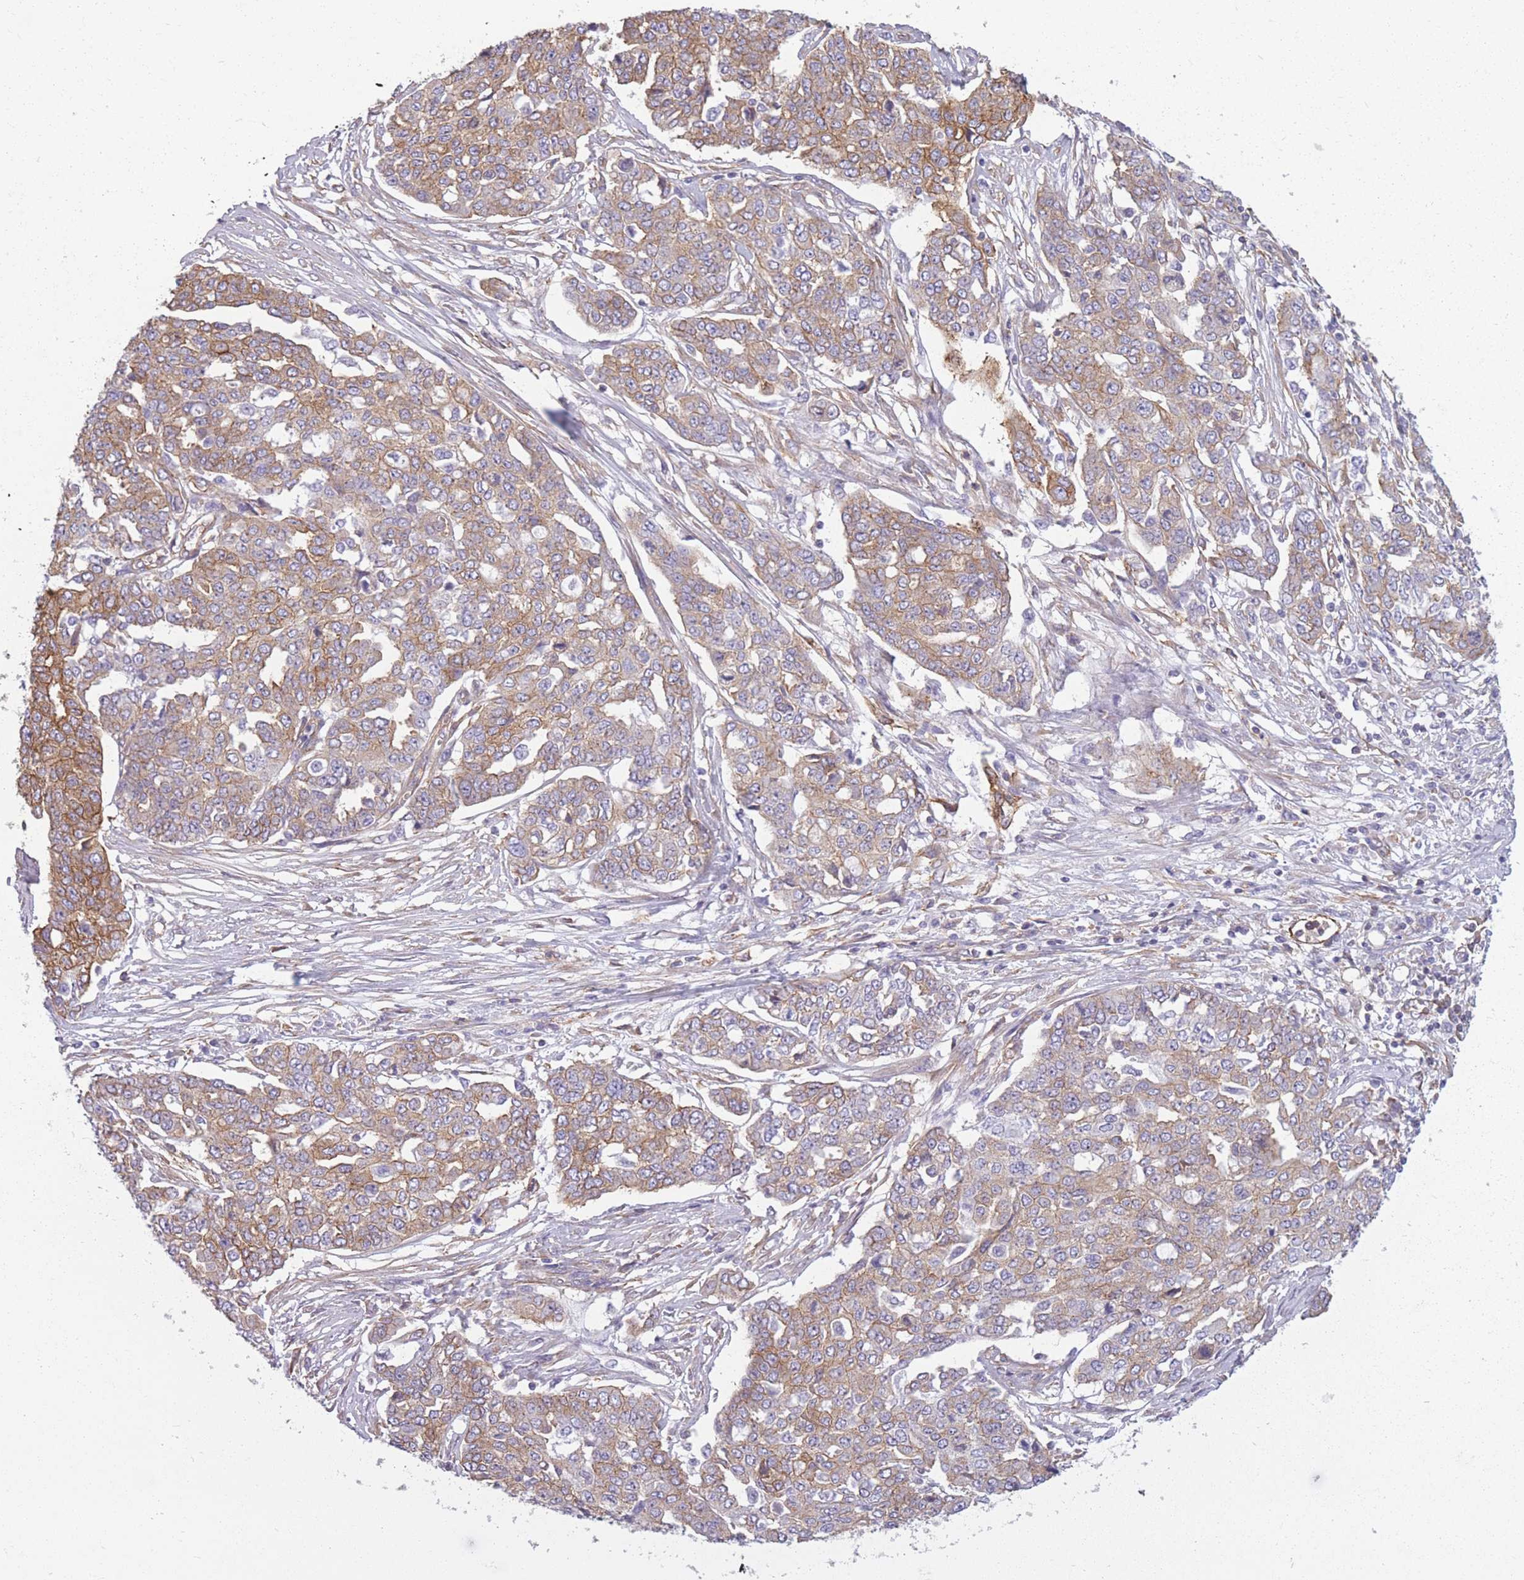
{"staining": {"intensity": "moderate", "quantity": "25%-75%", "location": "cytoplasmic/membranous"}, "tissue": "ovarian cancer", "cell_type": "Tumor cells", "image_type": "cancer", "snomed": [{"axis": "morphology", "description": "Cystadenocarcinoma, serous, NOS"}, {"axis": "topography", "description": "Soft tissue"}, {"axis": "topography", "description": "Ovary"}], "caption": "Immunohistochemistry (IHC) image of human serous cystadenocarcinoma (ovarian) stained for a protein (brown), which reveals medium levels of moderate cytoplasmic/membranous staining in about 25%-75% of tumor cells.", "gene": "ADD1", "patient": {"sex": "female", "age": 57}}